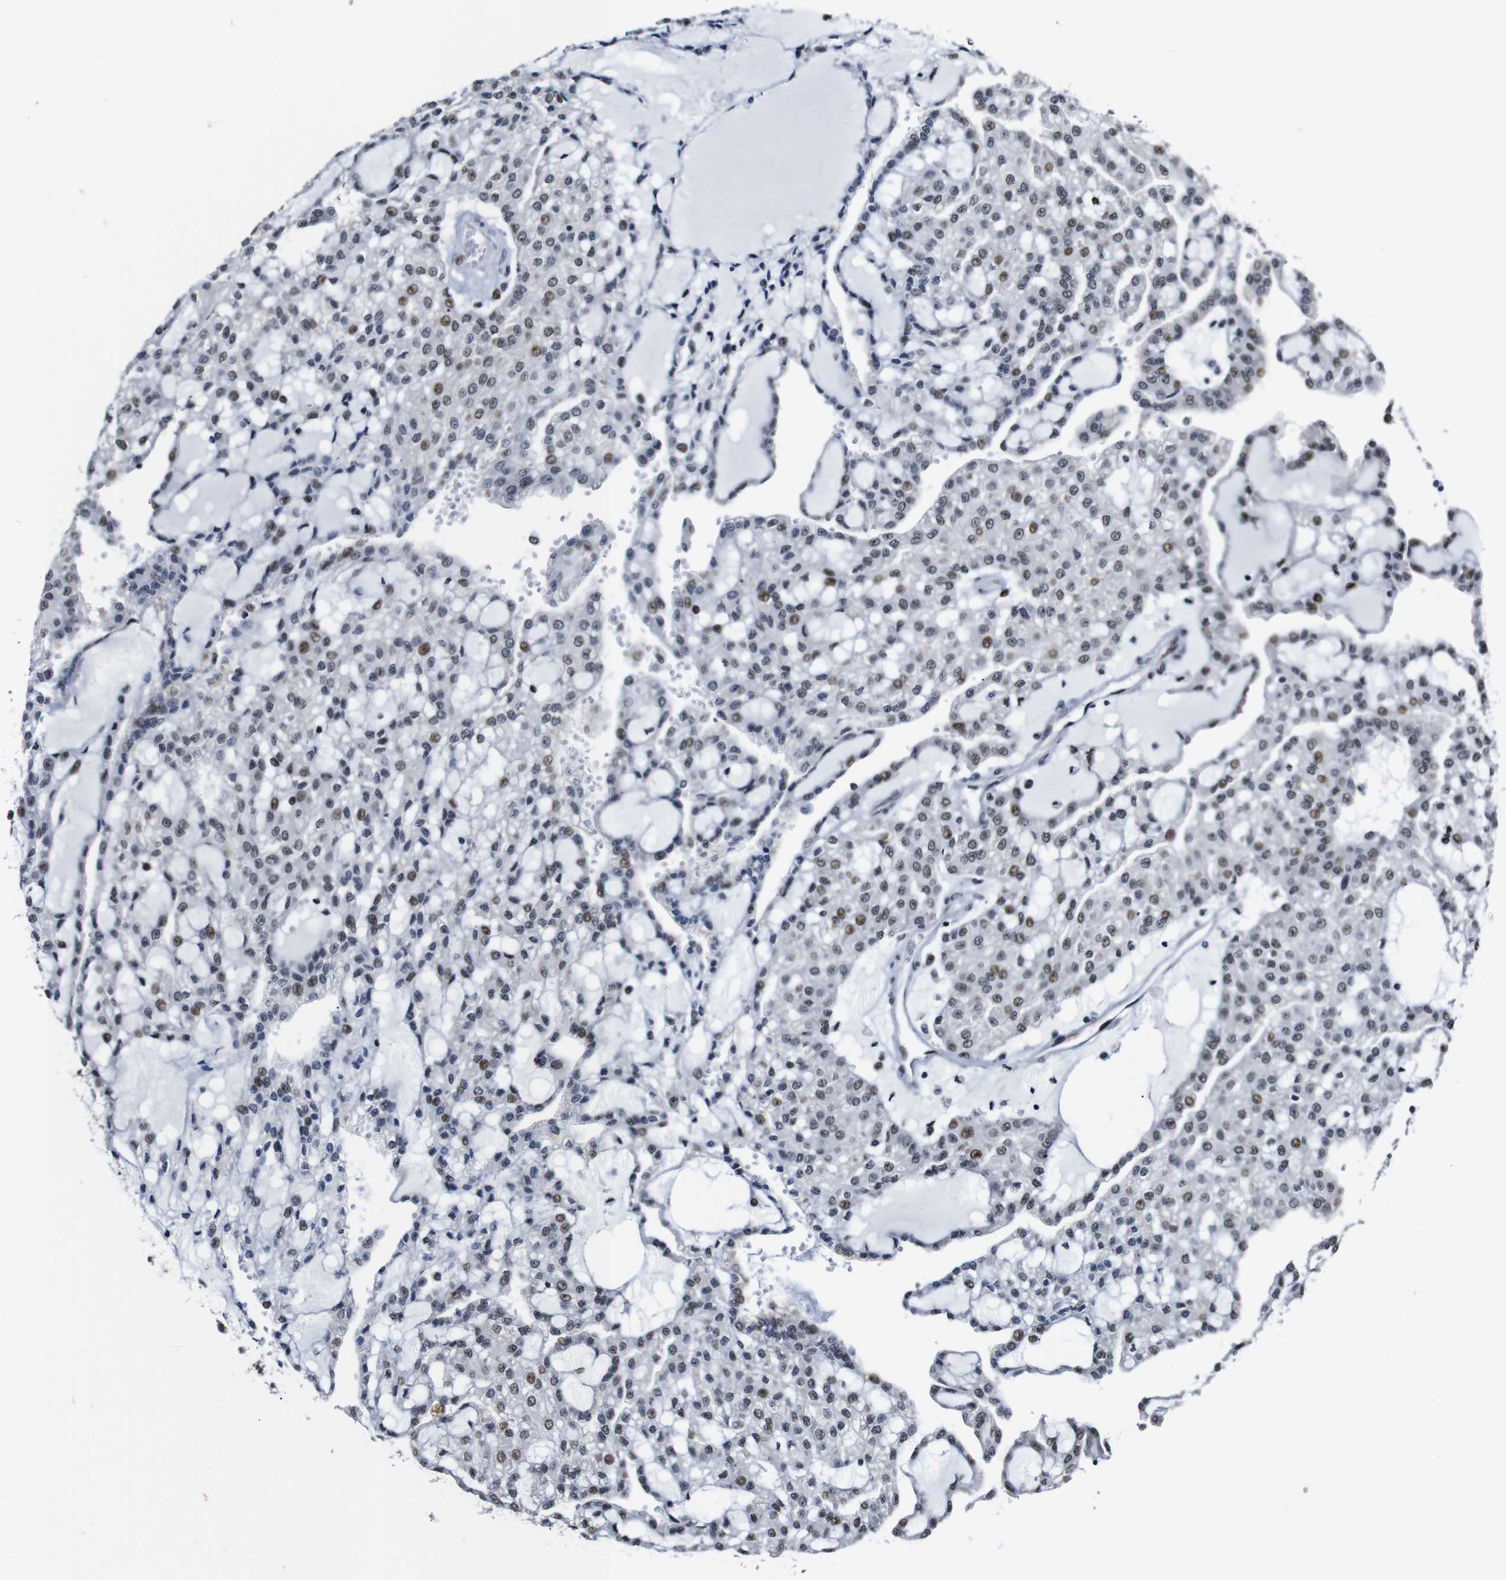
{"staining": {"intensity": "weak", "quantity": "<25%", "location": "nuclear"}, "tissue": "renal cancer", "cell_type": "Tumor cells", "image_type": "cancer", "snomed": [{"axis": "morphology", "description": "Adenocarcinoma, NOS"}, {"axis": "topography", "description": "Kidney"}], "caption": "IHC of renal cancer (adenocarcinoma) displays no expression in tumor cells. (DAB IHC with hematoxylin counter stain).", "gene": "GATA6", "patient": {"sex": "male", "age": 63}}